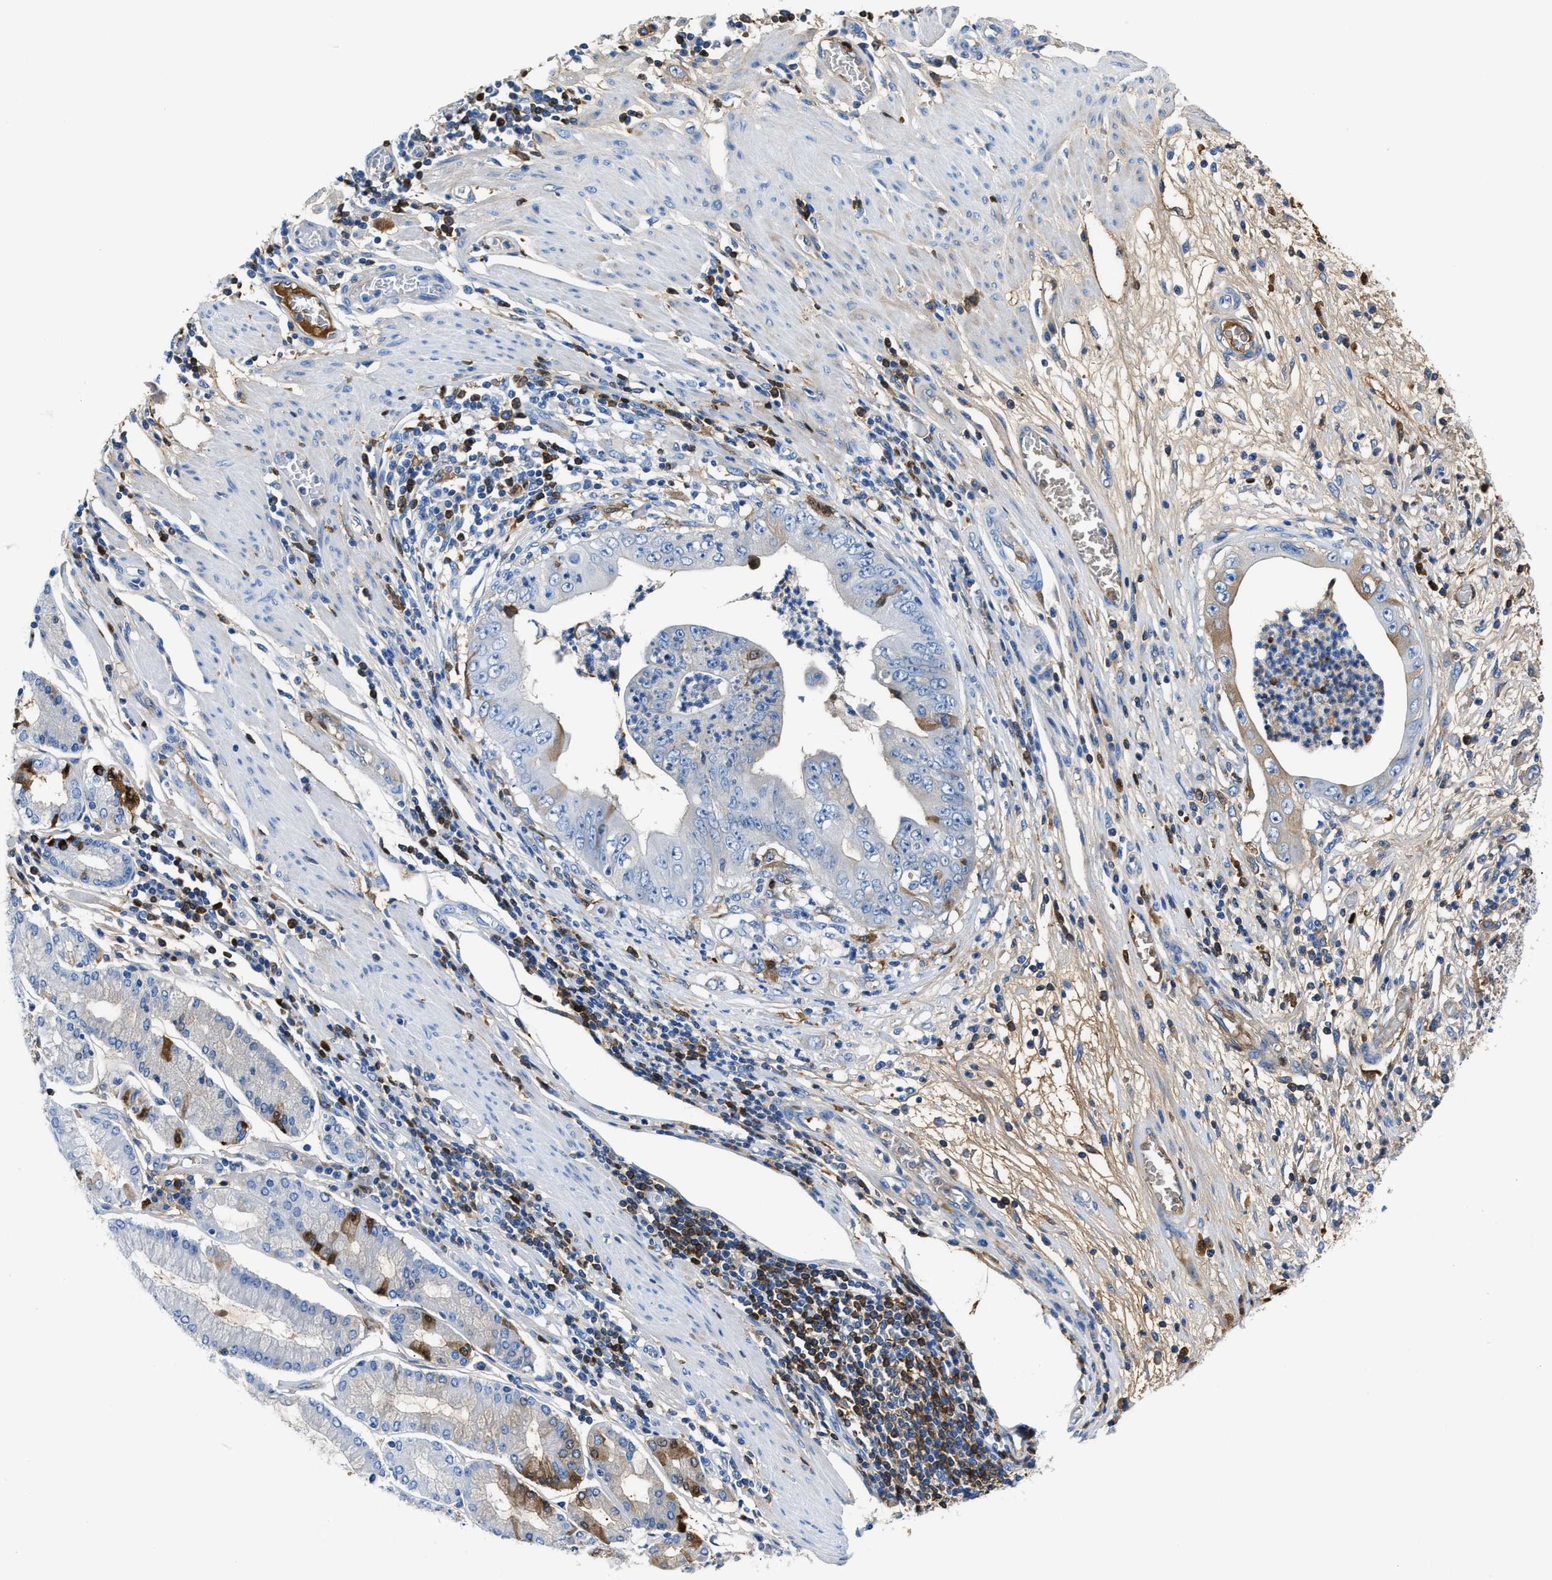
{"staining": {"intensity": "moderate", "quantity": "<25%", "location": "cytoplasmic/membranous"}, "tissue": "stomach cancer", "cell_type": "Tumor cells", "image_type": "cancer", "snomed": [{"axis": "morphology", "description": "Adenocarcinoma, NOS"}, {"axis": "topography", "description": "Stomach"}], "caption": "Protein expression analysis of human adenocarcinoma (stomach) reveals moderate cytoplasmic/membranous staining in about <25% of tumor cells. (DAB = brown stain, brightfield microscopy at high magnification).", "gene": "GC", "patient": {"sex": "female", "age": 73}}